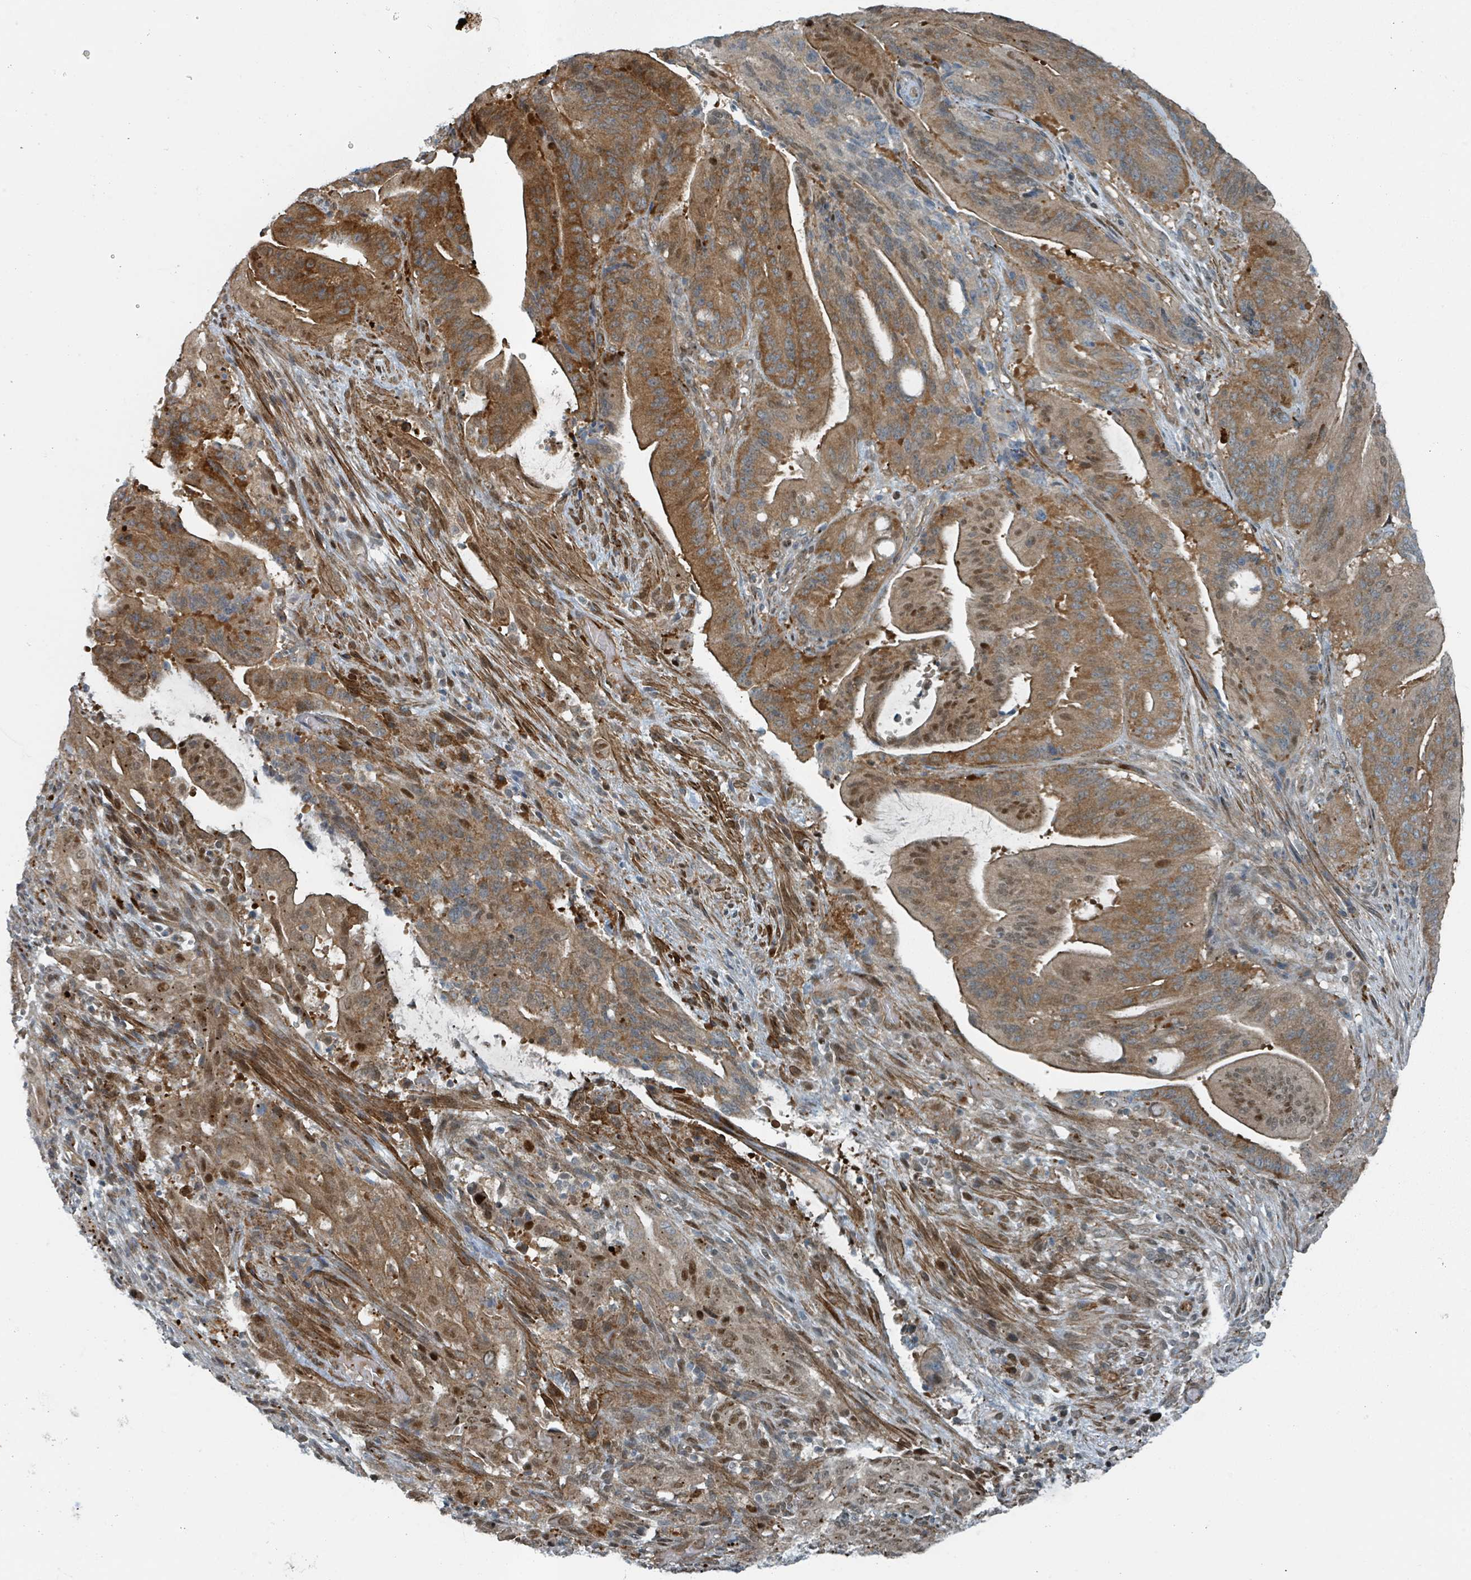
{"staining": {"intensity": "moderate", "quantity": ">75%", "location": "cytoplasmic/membranous,nuclear"}, "tissue": "liver cancer", "cell_type": "Tumor cells", "image_type": "cancer", "snomed": [{"axis": "morphology", "description": "Normal tissue, NOS"}, {"axis": "morphology", "description": "Cholangiocarcinoma"}, {"axis": "topography", "description": "Liver"}, {"axis": "topography", "description": "Peripheral nerve tissue"}], "caption": "High-magnification brightfield microscopy of liver cancer (cholangiocarcinoma) stained with DAB (brown) and counterstained with hematoxylin (blue). tumor cells exhibit moderate cytoplasmic/membranous and nuclear positivity is present in about>75% of cells.", "gene": "RHPN2", "patient": {"sex": "female", "age": 73}}